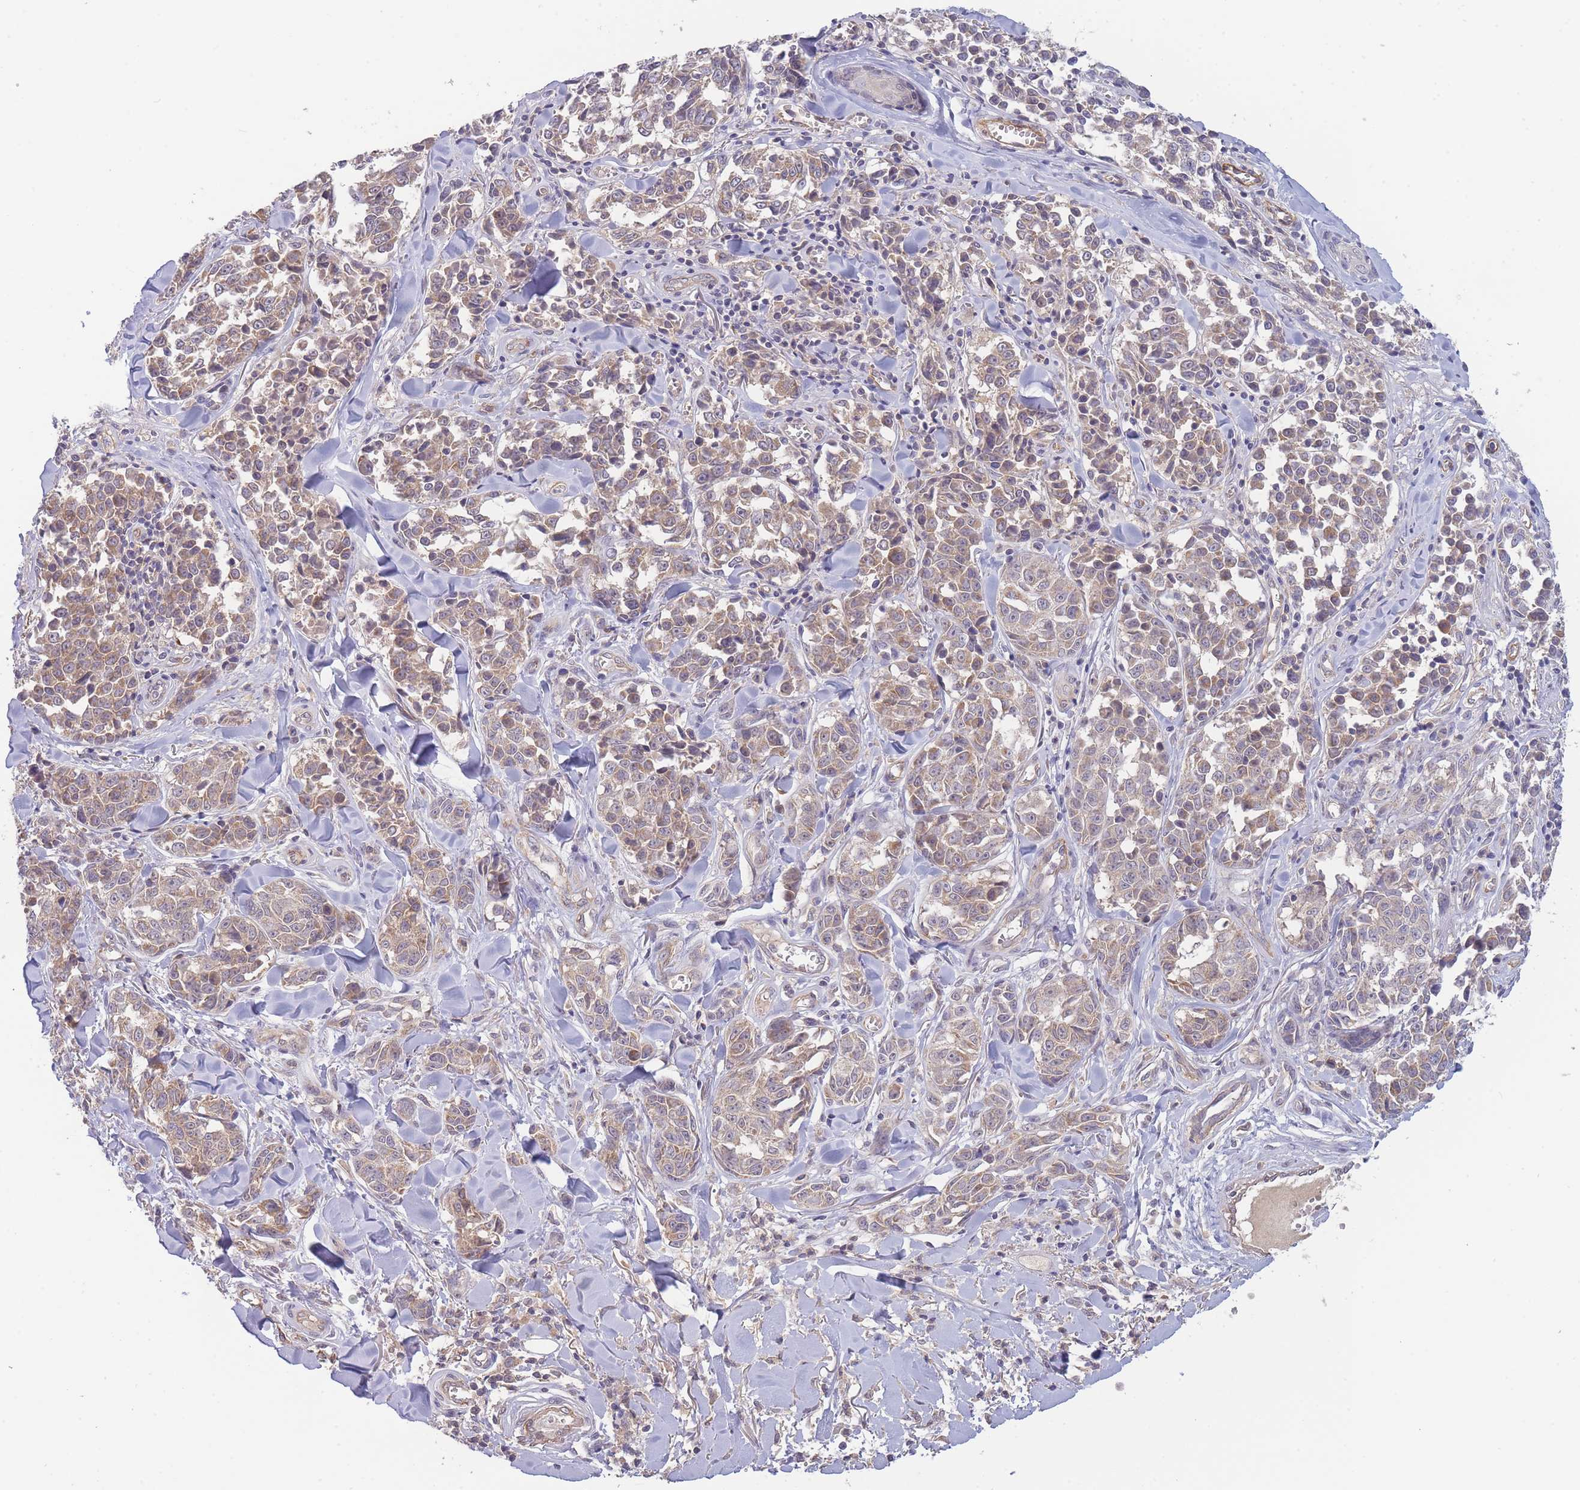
{"staining": {"intensity": "weak", "quantity": "25%-75%", "location": "cytoplasmic/membranous"}, "tissue": "melanoma", "cell_type": "Tumor cells", "image_type": "cancer", "snomed": [{"axis": "morphology", "description": "Malignant melanoma, NOS"}, {"axis": "topography", "description": "Skin"}], "caption": "A low amount of weak cytoplasmic/membranous positivity is identified in approximately 25%-75% of tumor cells in melanoma tissue. (DAB (3,3'-diaminobenzidine) IHC with brightfield microscopy, high magnification).", "gene": "NDUFAF5", "patient": {"sex": "female", "age": 64}}